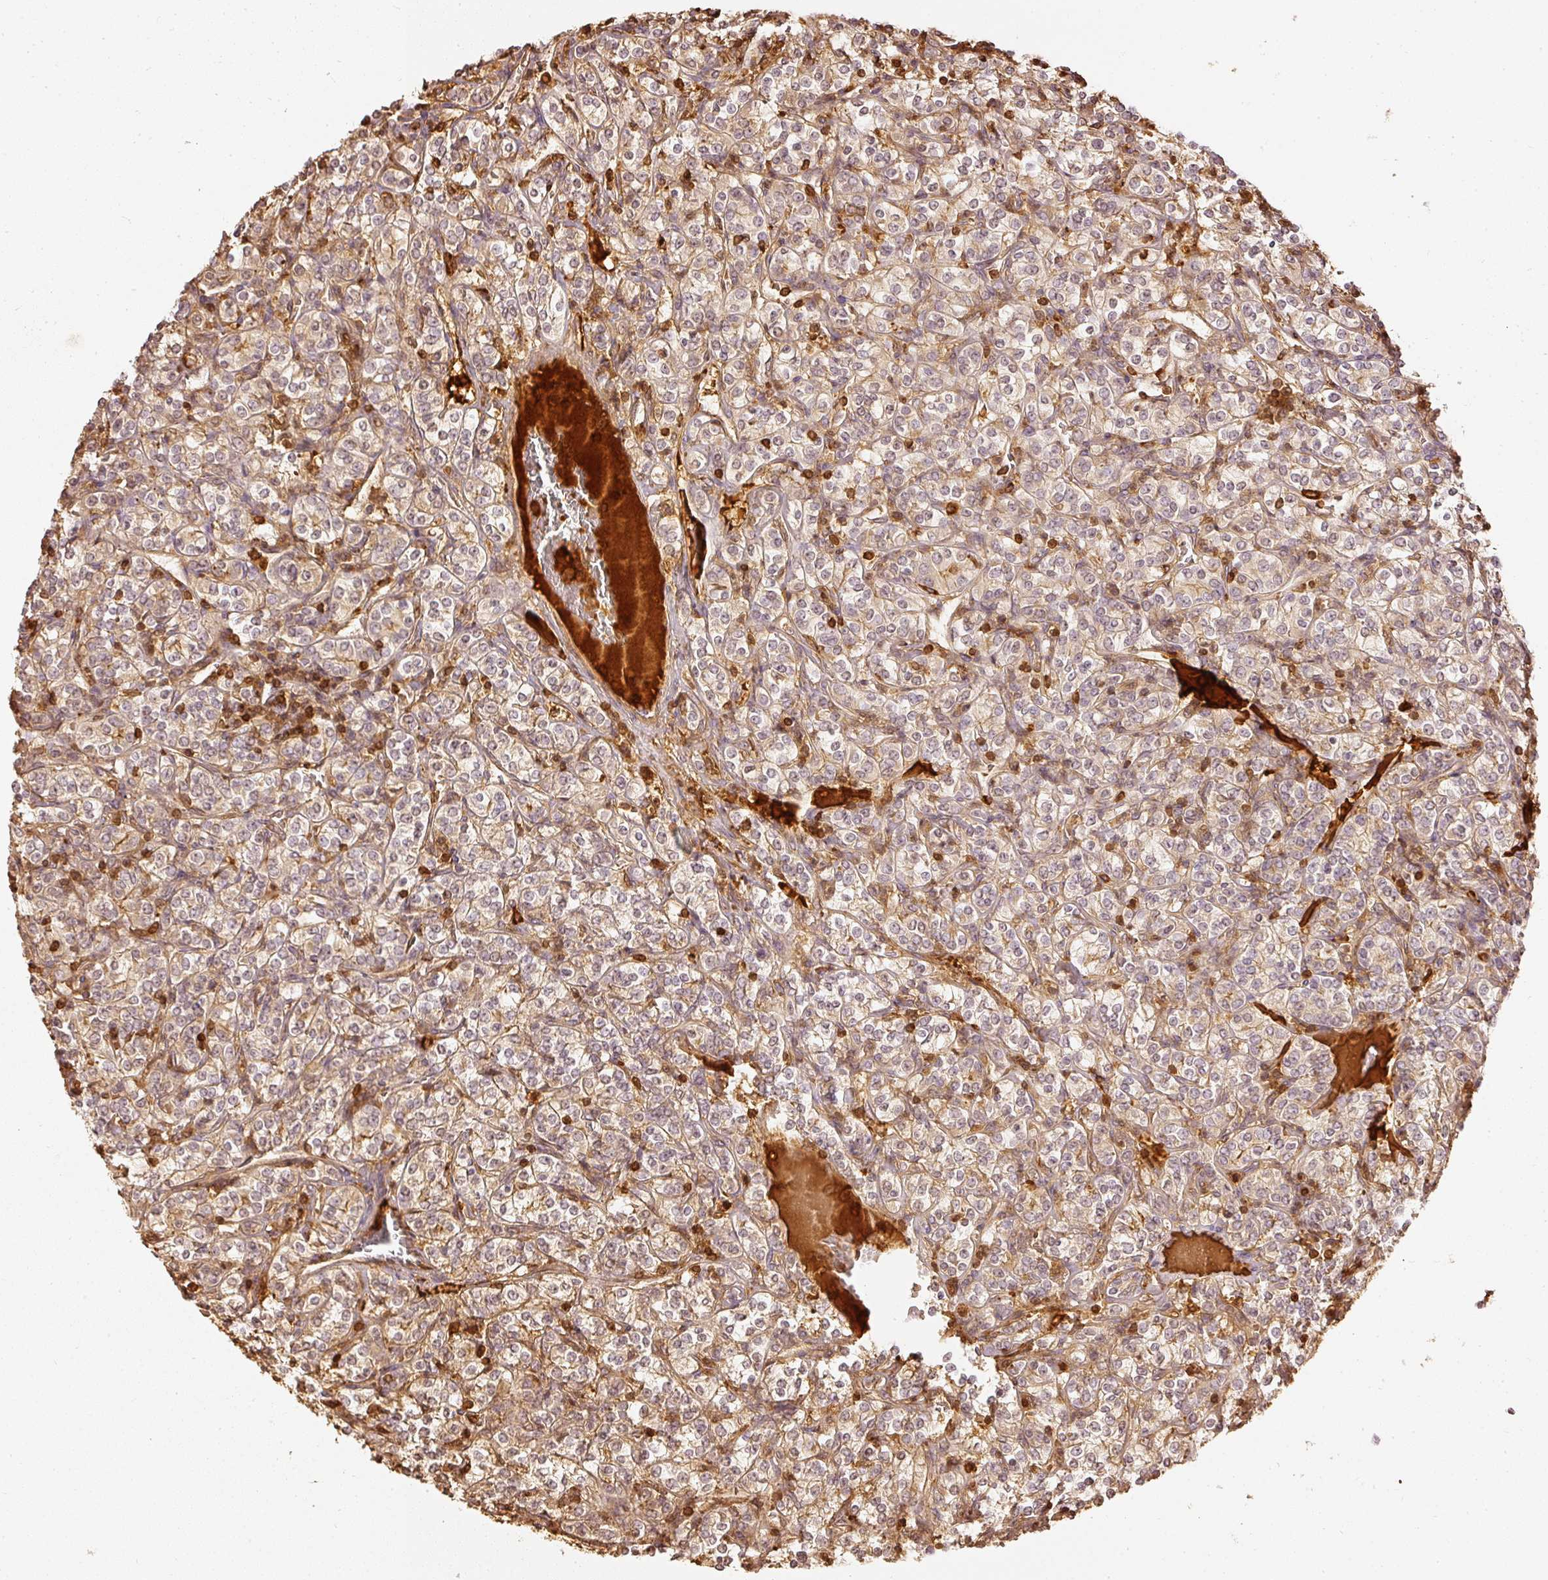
{"staining": {"intensity": "weak", "quantity": ">75%", "location": "cytoplasmic/membranous"}, "tissue": "renal cancer", "cell_type": "Tumor cells", "image_type": "cancer", "snomed": [{"axis": "morphology", "description": "Adenocarcinoma, NOS"}, {"axis": "topography", "description": "Kidney"}], "caption": "Immunohistochemical staining of renal cancer (adenocarcinoma) demonstrates weak cytoplasmic/membranous protein staining in approximately >75% of tumor cells.", "gene": "PFN1", "patient": {"sex": "male", "age": 77}}